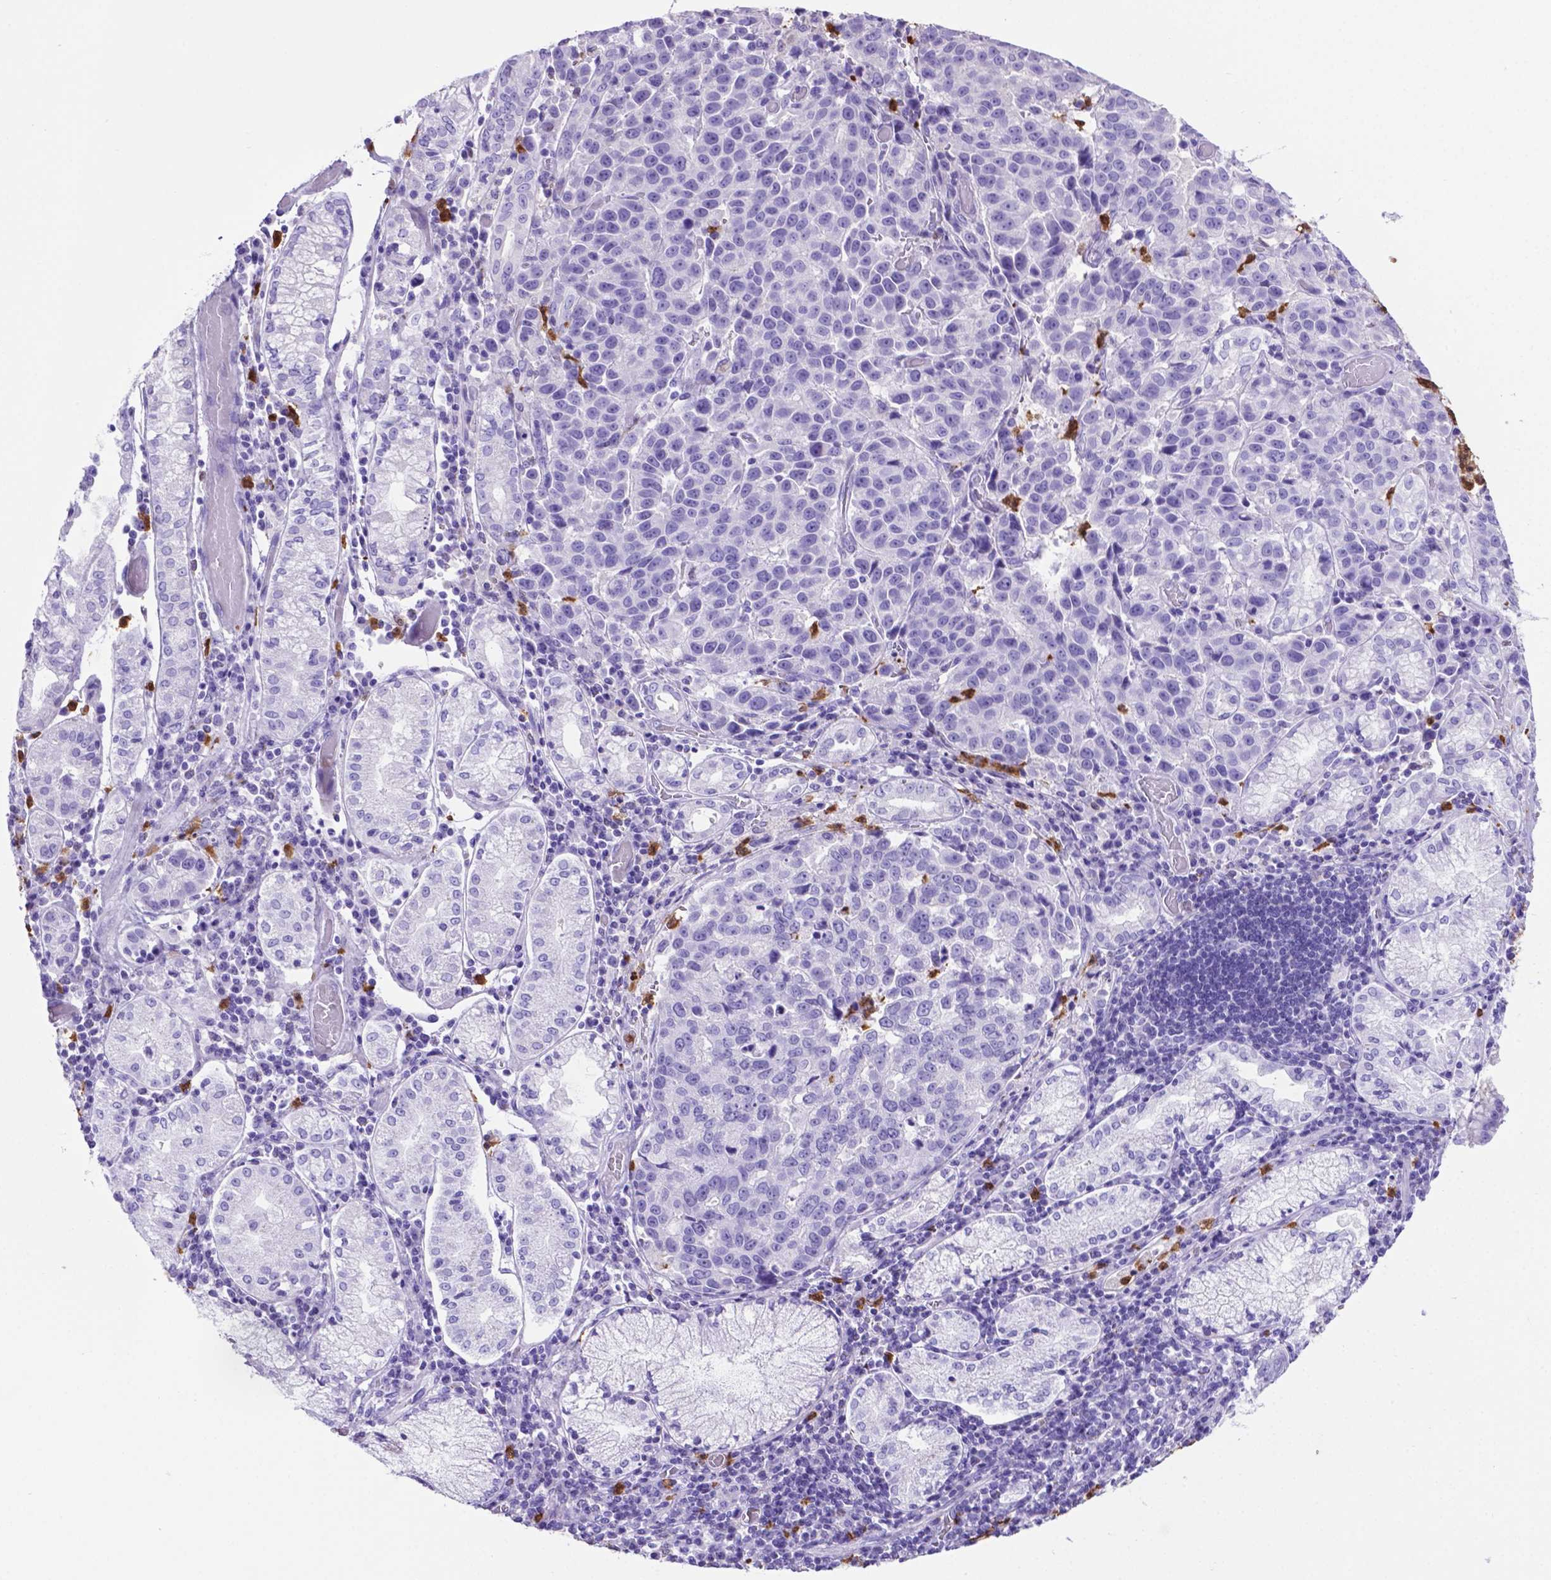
{"staining": {"intensity": "negative", "quantity": "none", "location": "none"}, "tissue": "stomach cancer", "cell_type": "Tumor cells", "image_type": "cancer", "snomed": [{"axis": "morphology", "description": "Adenocarcinoma, NOS"}, {"axis": "topography", "description": "Stomach"}], "caption": "The histopathology image displays no staining of tumor cells in stomach cancer (adenocarcinoma).", "gene": "LZTR1", "patient": {"sex": "male", "age": 93}}